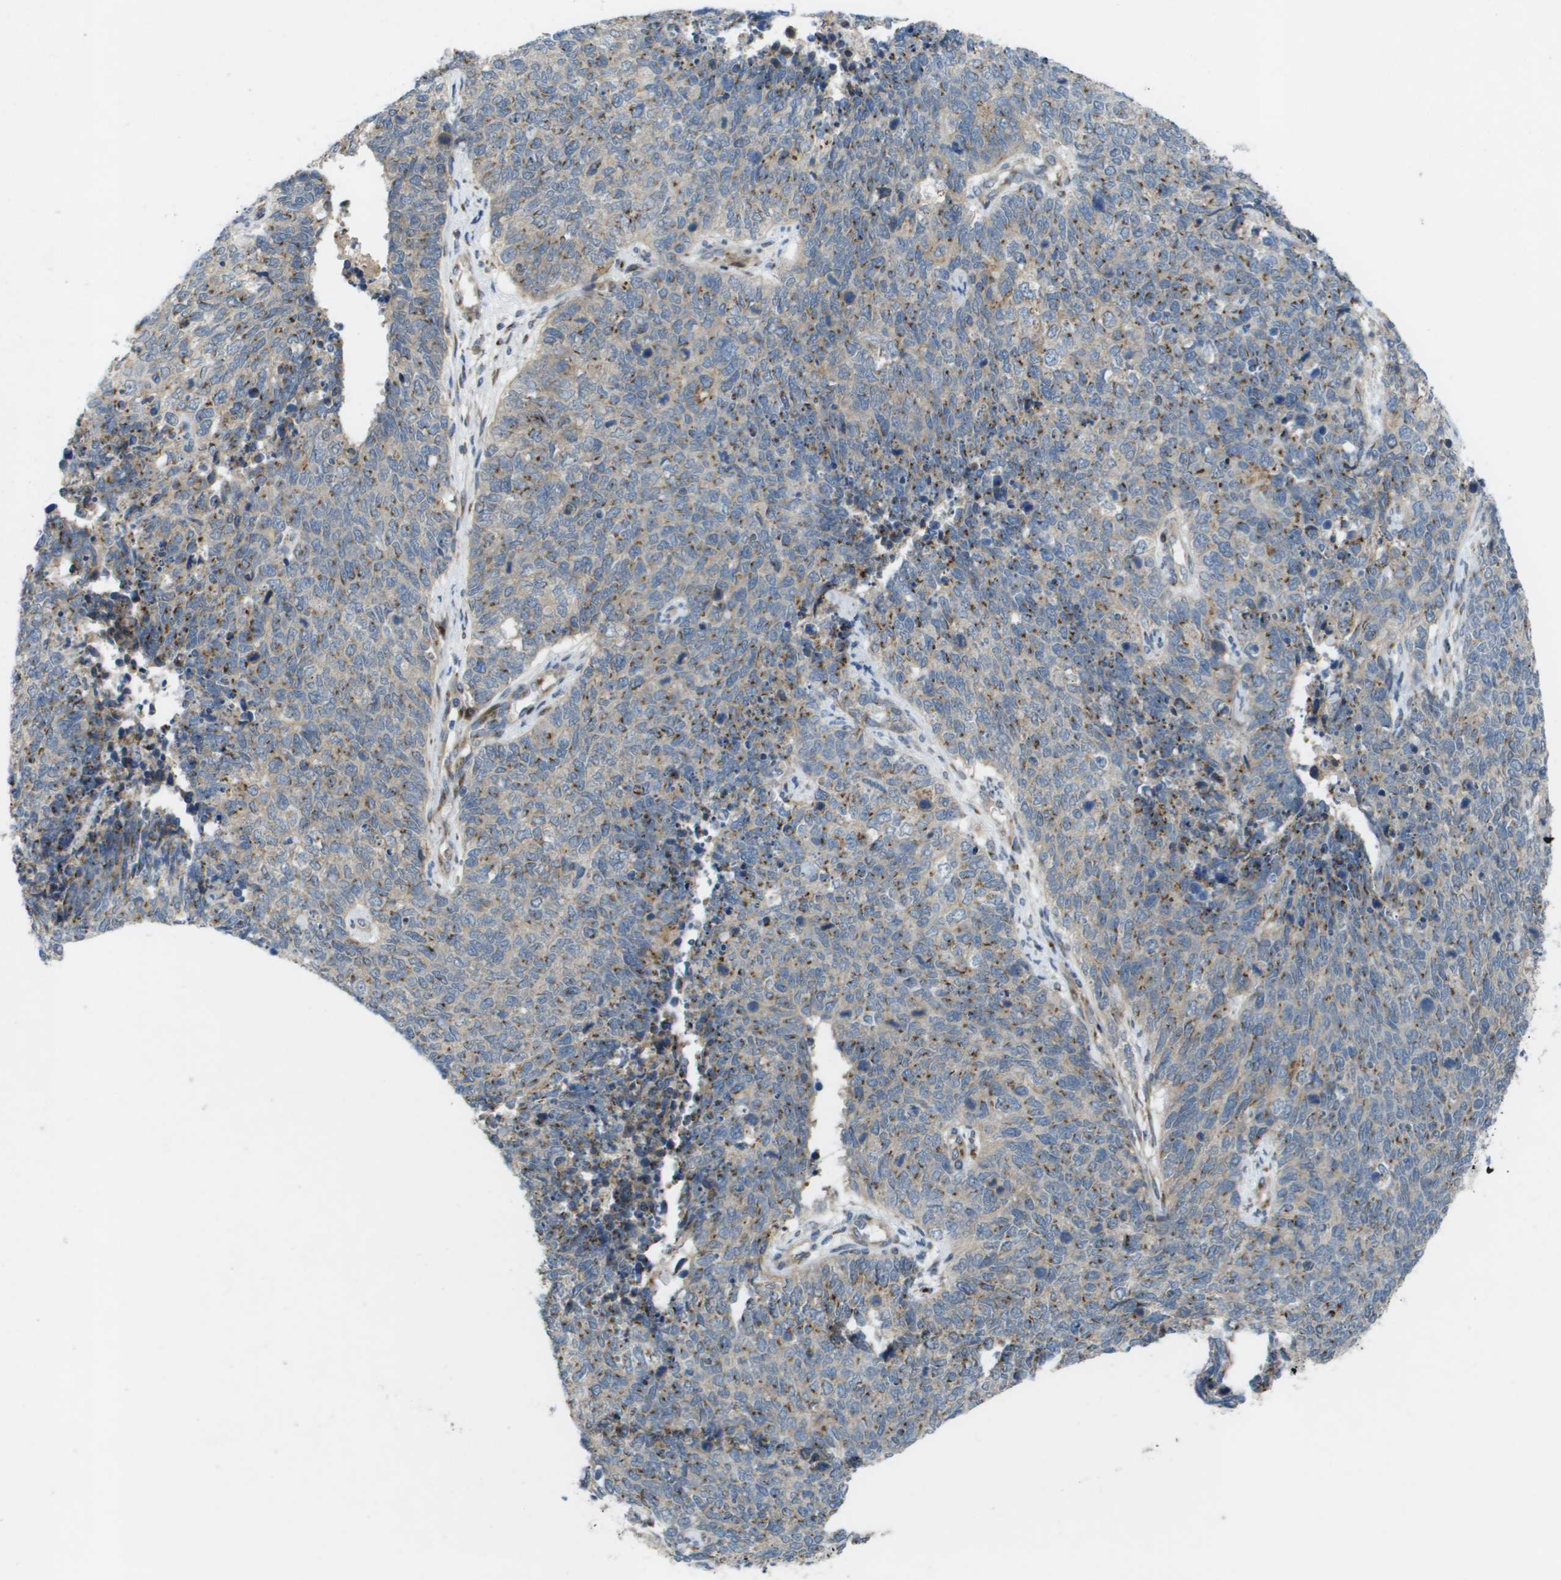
{"staining": {"intensity": "moderate", "quantity": ">75%", "location": "cytoplasmic/membranous"}, "tissue": "cervical cancer", "cell_type": "Tumor cells", "image_type": "cancer", "snomed": [{"axis": "morphology", "description": "Squamous cell carcinoma, NOS"}, {"axis": "topography", "description": "Cervix"}], "caption": "This histopathology image reveals immunohistochemistry staining of cervical squamous cell carcinoma, with medium moderate cytoplasmic/membranous expression in about >75% of tumor cells.", "gene": "QSOX2", "patient": {"sex": "female", "age": 63}}